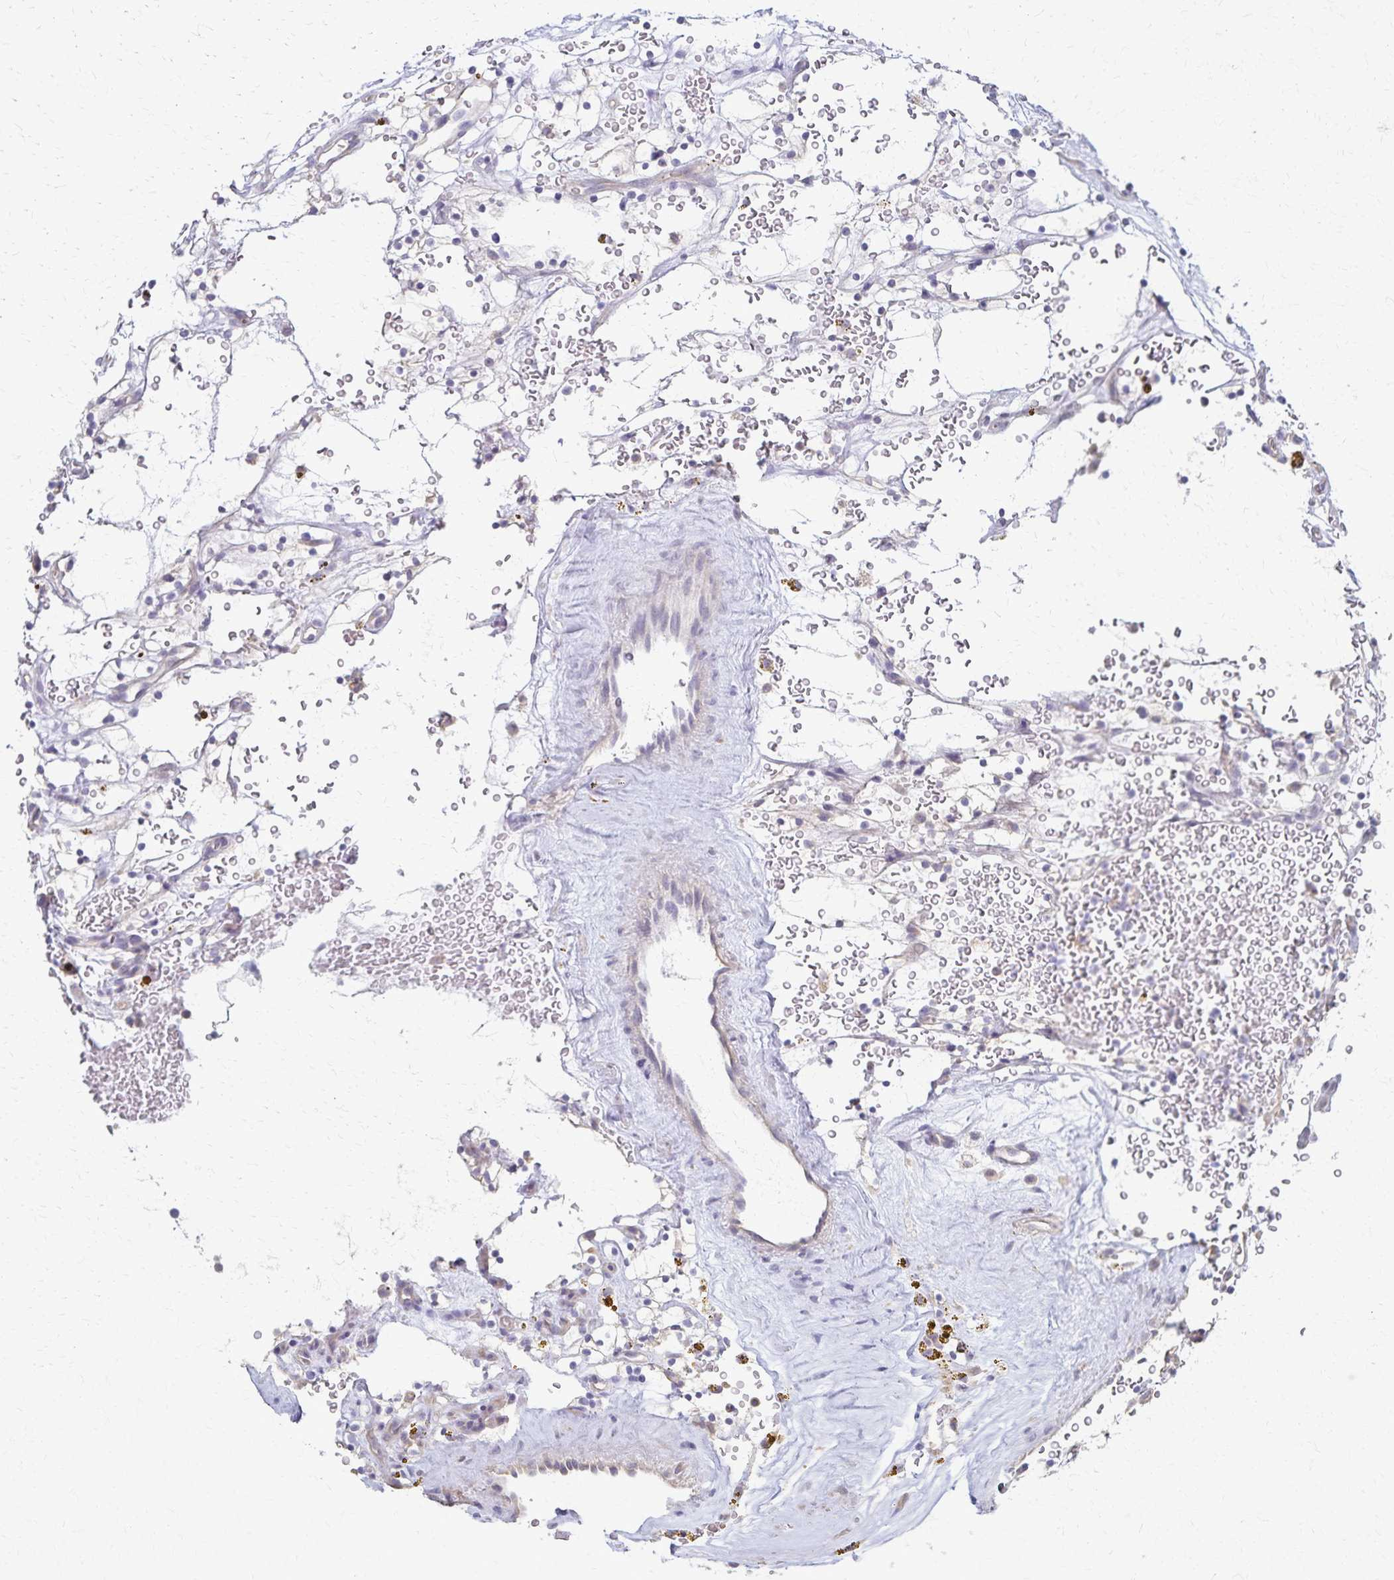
{"staining": {"intensity": "negative", "quantity": "none", "location": "none"}, "tissue": "renal cancer", "cell_type": "Tumor cells", "image_type": "cancer", "snomed": [{"axis": "morphology", "description": "Adenocarcinoma, NOS"}, {"axis": "topography", "description": "Kidney"}], "caption": "Tumor cells are negative for brown protein staining in renal cancer (adenocarcinoma). (IHC, brightfield microscopy, high magnification).", "gene": "KISS1", "patient": {"sex": "female", "age": 64}}